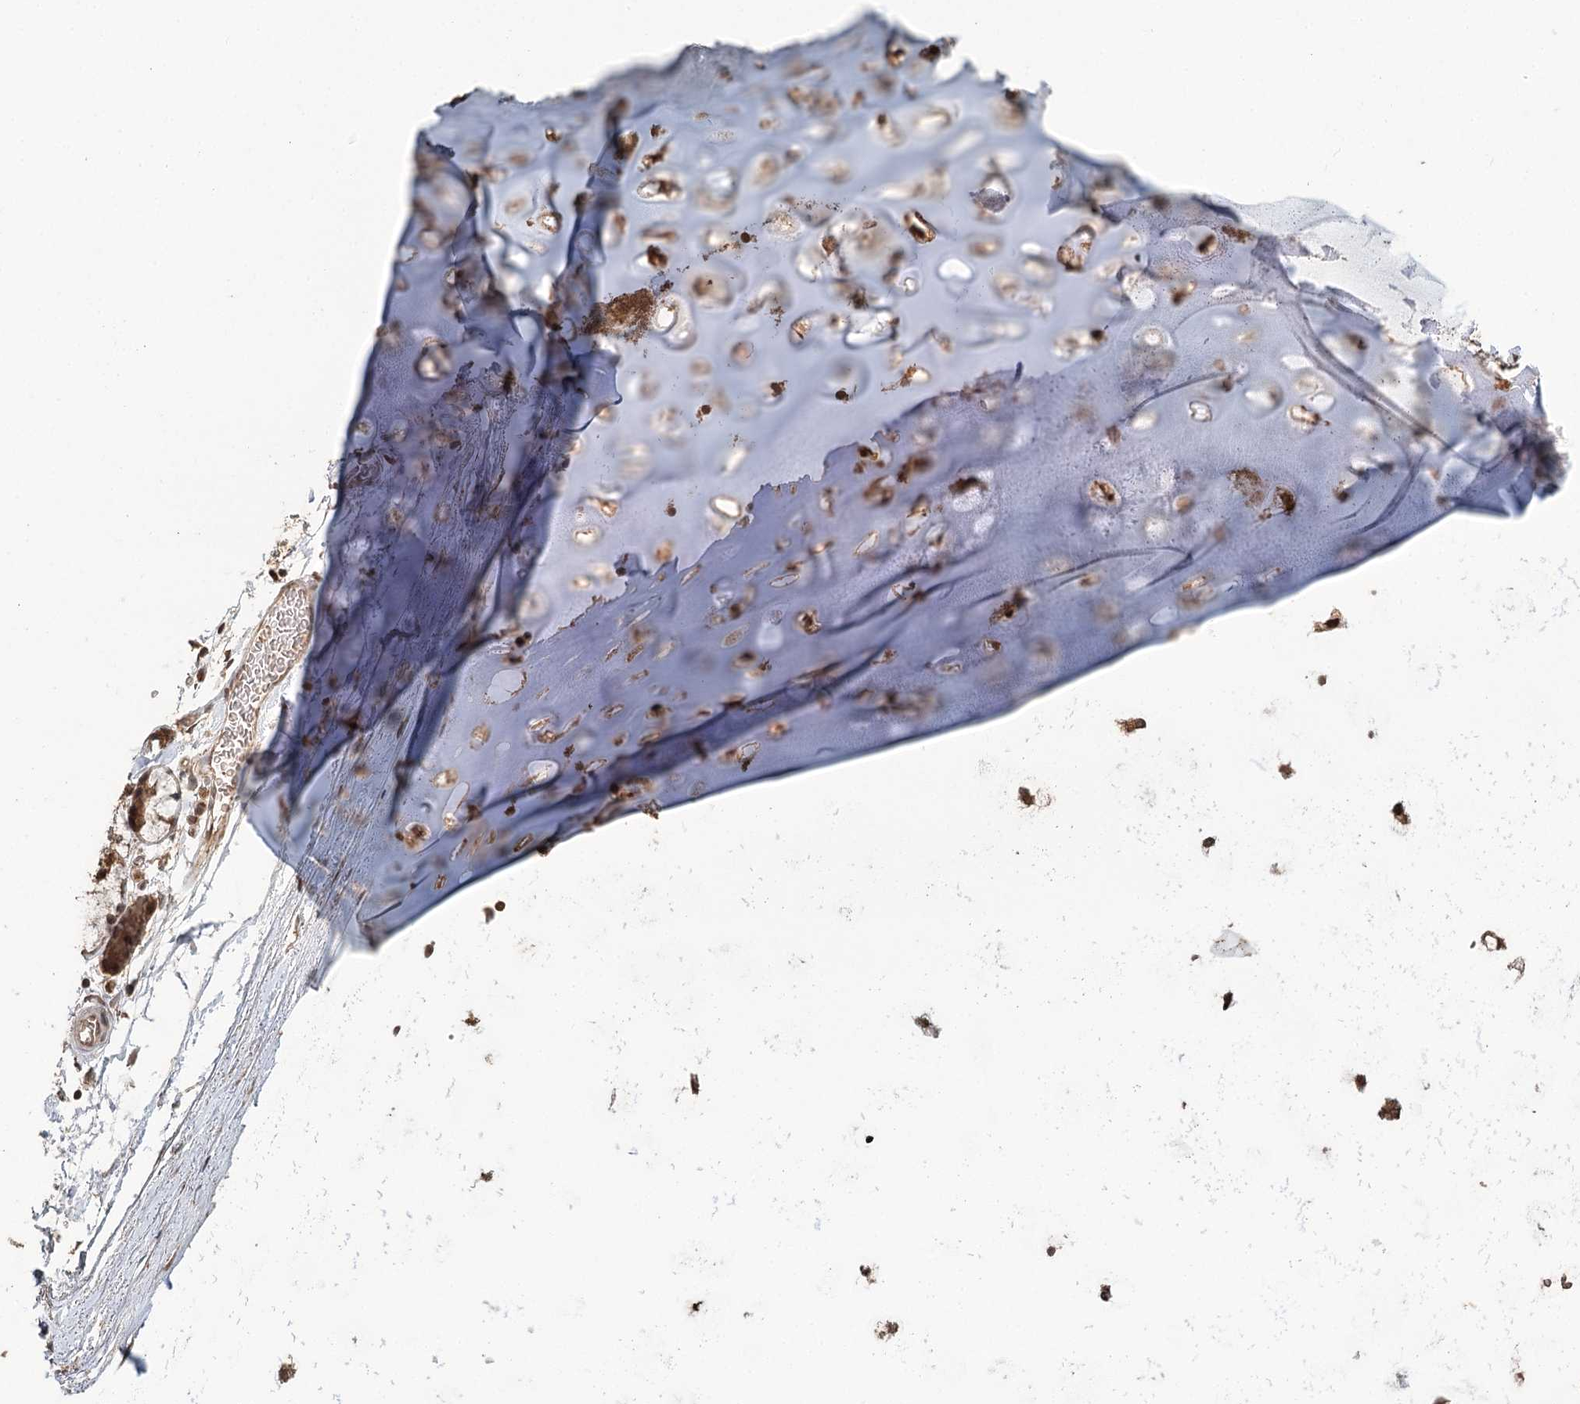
{"staining": {"intensity": "moderate", "quantity": ">75%", "location": "cytoplasmic/membranous,nuclear"}, "tissue": "adipose tissue", "cell_type": "Adipocytes", "image_type": "normal", "snomed": [{"axis": "morphology", "description": "Normal tissue, NOS"}, {"axis": "topography", "description": "Lymph node"}, {"axis": "topography", "description": "Bronchus"}], "caption": "Adipose tissue stained with a protein marker demonstrates moderate staining in adipocytes.", "gene": "N6AMT1", "patient": {"sex": "male", "age": 63}}